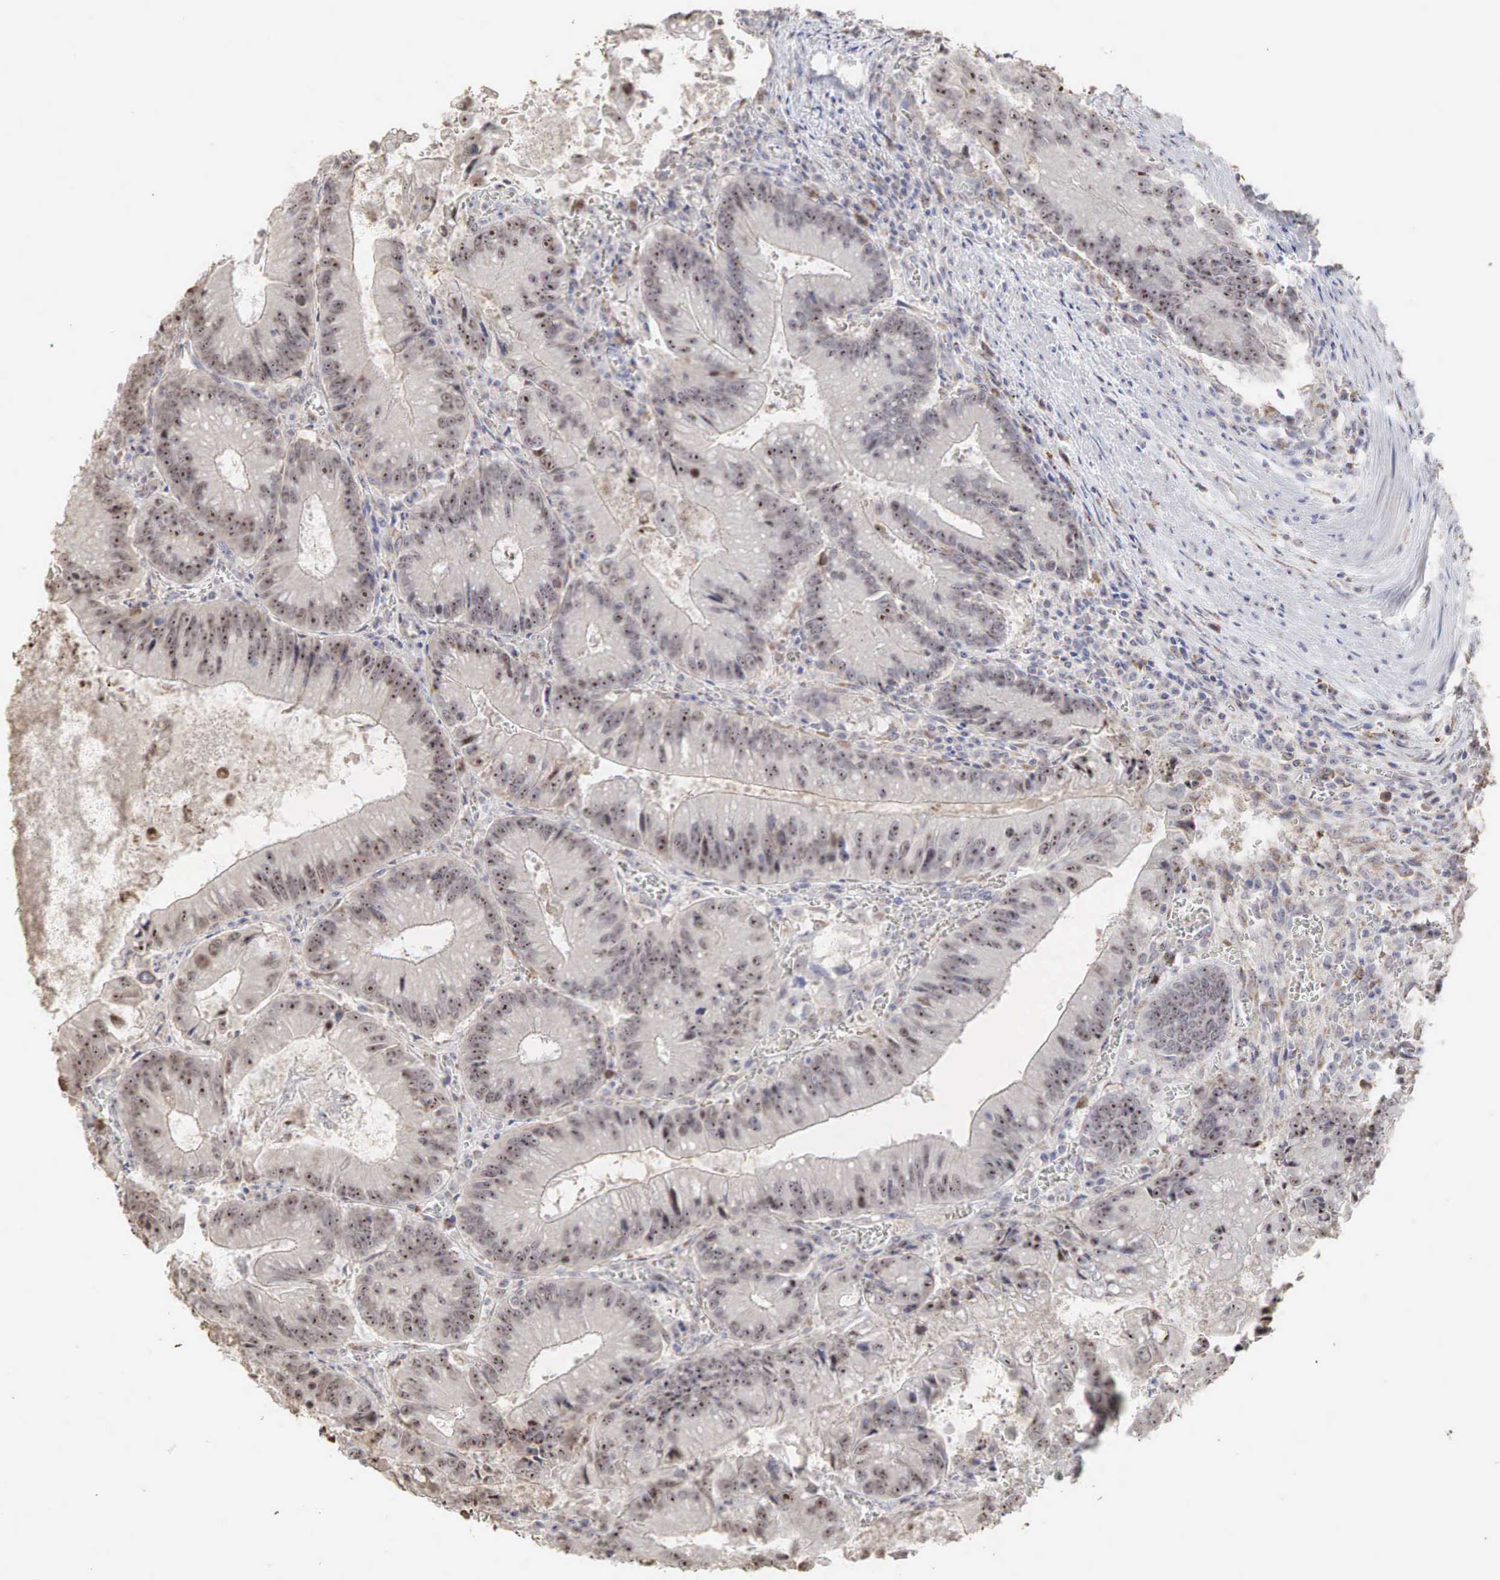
{"staining": {"intensity": "strong", "quantity": "25%-75%", "location": "cytoplasmic/membranous,nuclear"}, "tissue": "colorectal cancer", "cell_type": "Tumor cells", "image_type": "cancer", "snomed": [{"axis": "morphology", "description": "Adenocarcinoma, NOS"}, {"axis": "topography", "description": "Rectum"}], "caption": "The immunohistochemical stain highlights strong cytoplasmic/membranous and nuclear staining in tumor cells of colorectal adenocarcinoma tissue. (IHC, brightfield microscopy, high magnification).", "gene": "DKC1", "patient": {"sex": "female", "age": 81}}